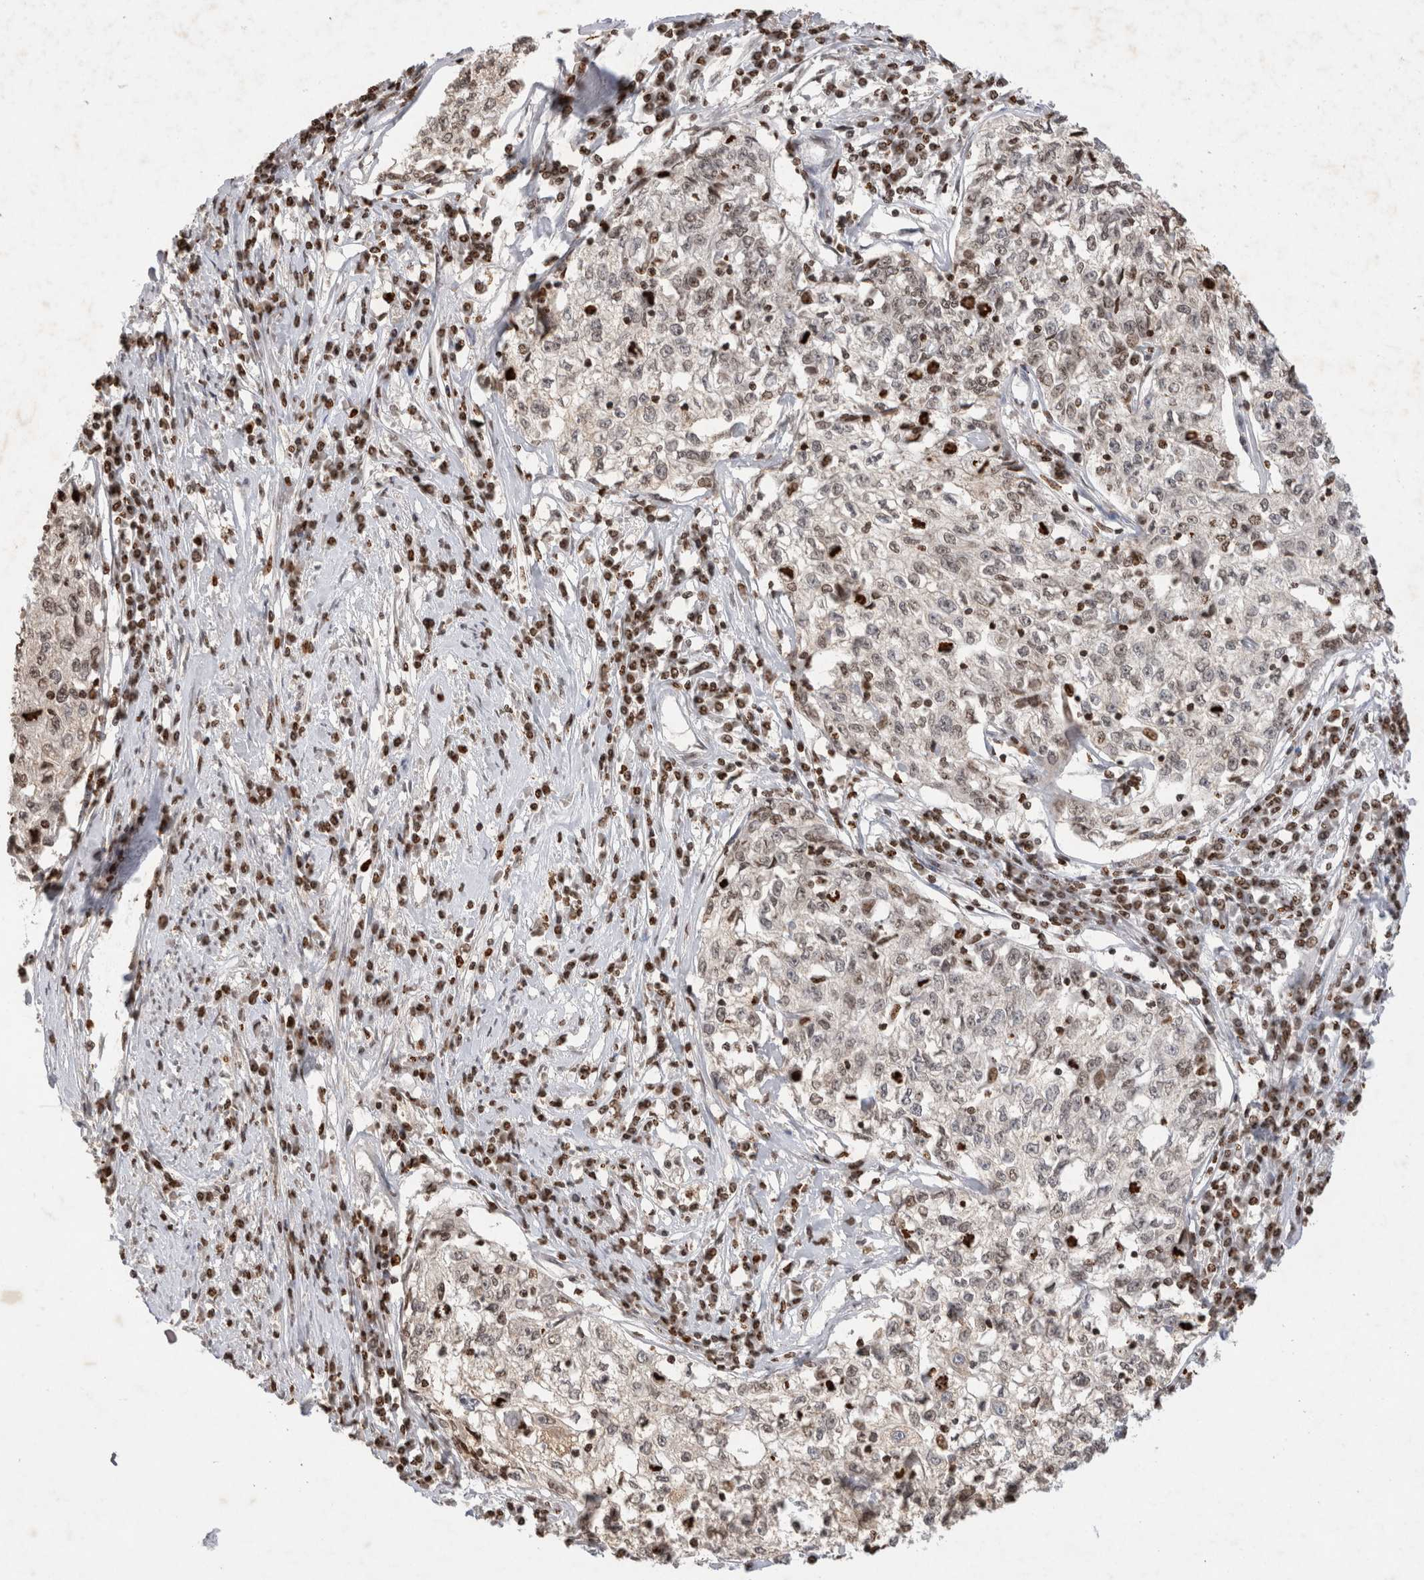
{"staining": {"intensity": "weak", "quantity": "25%-75%", "location": "cytoplasmic/membranous,nuclear"}, "tissue": "cervical cancer", "cell_type": "Tumor cells", "image_type": "cancer", "snomed": [{"axis": "morphology", "description": "Squamous cell carcinoma, NOS"}, {"axis": "topography", "description": "Cervix"}], "caption": "Human cervical cancer (squamous cell carcinoma) stained with a protein marker exhibits weak staining in tumor cells.", "gene": "GAS1", "patient": {"sex": "female", "age": 57}}